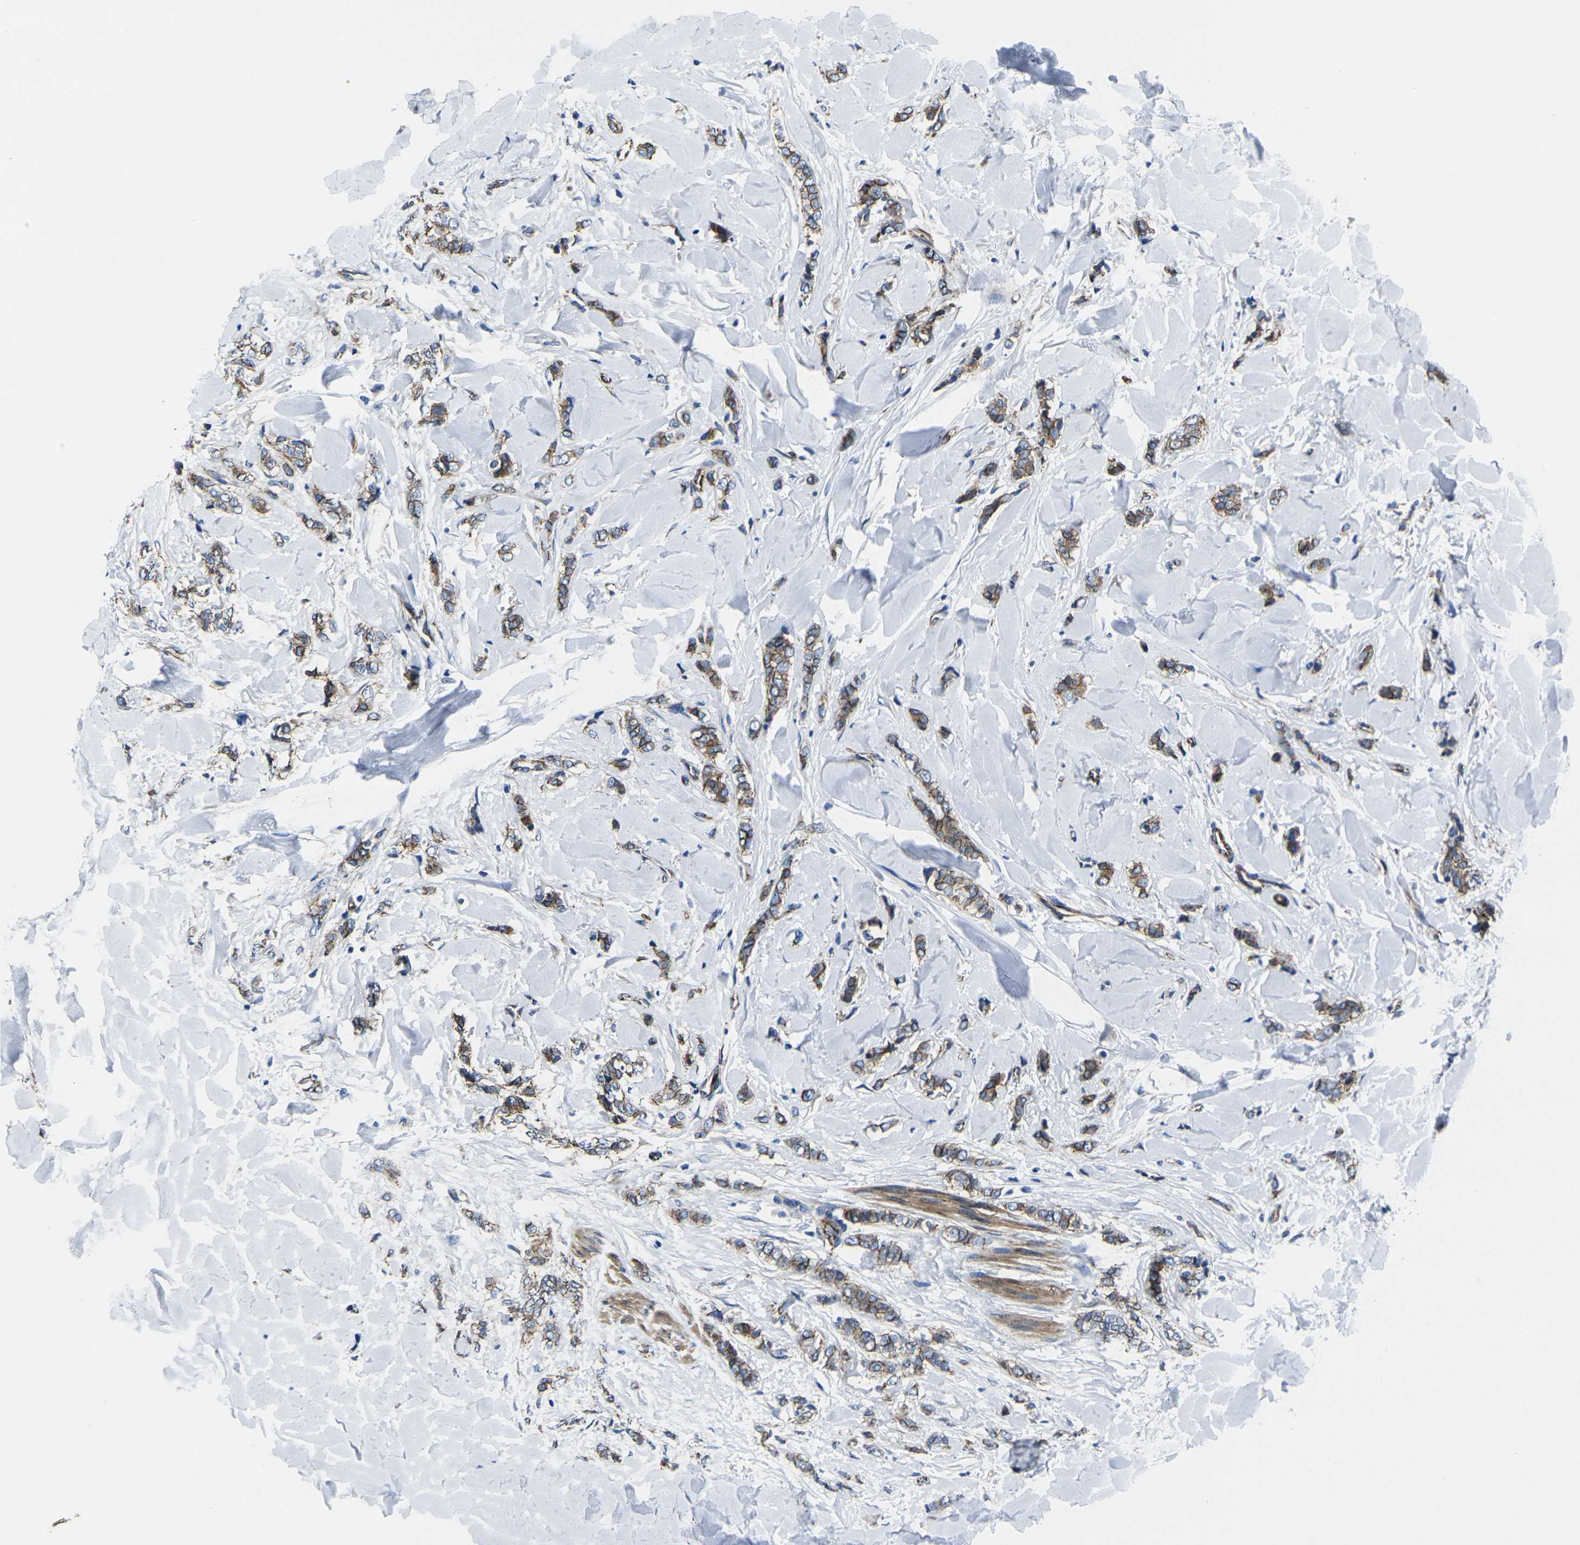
{"staining": {"intensity": "moderate", "quantity": ">75%", "location": "cytoplasmic/membranous"}, "tissue": "breast cancer", "cell_type": "Tumor cells", "image_type": "cancer", "snomed": [{"axis": "morphology", "description": "Lobular carcinoma"}, {"axis": "topography", "description": "Breast"}], "caption": "Immunohistochemical staining of human breast cancer (lobular carcinoma) demonstrates moderate cytoplasmic/membranous protein staining in about >75% of tumor cells.", "gene": "NUMB", "patient": {"sex": "female", "age": 51}}